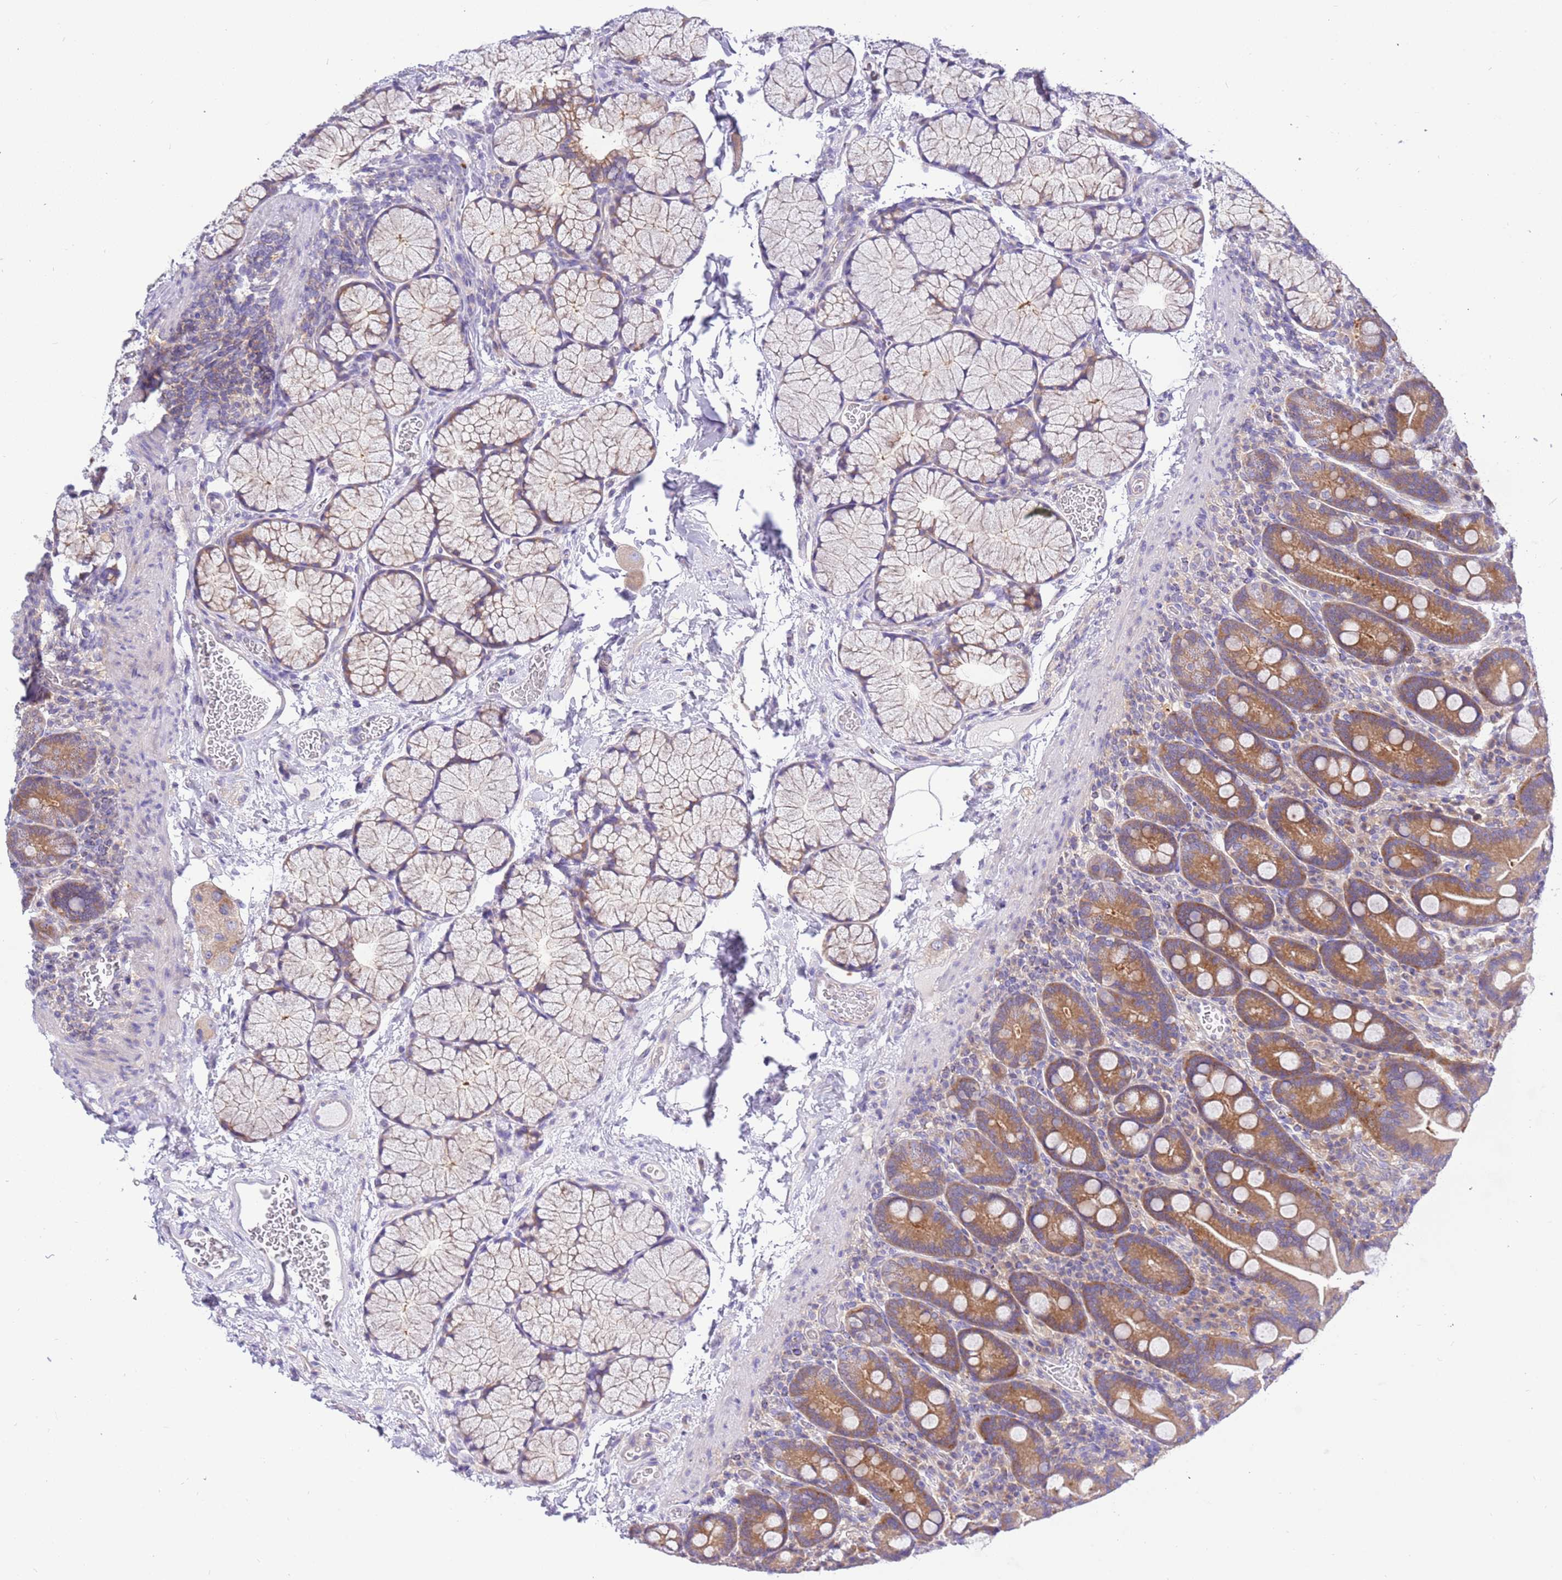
{"staining": {"intensity": "moderate", "quantity": ">75%", "location": "cytoplasmic/membranous"}, "tissue": "duodenum", "cell_type": "Glandular cells", "image_type": "normal", "snomed": [{"axis": "morphology", "description": "Normal tissue, NOS"}, {"axis": "topography", "description": "Duodenum"}], "caption": "Brown immunohistochemical staining in unremarkable human duodenum demonstrates moderate cytoplasmic/membranous expression in approximately >75% of glandular cells.", "gene": "STIP1", "patient": {"sex": "male", "age": 35}}